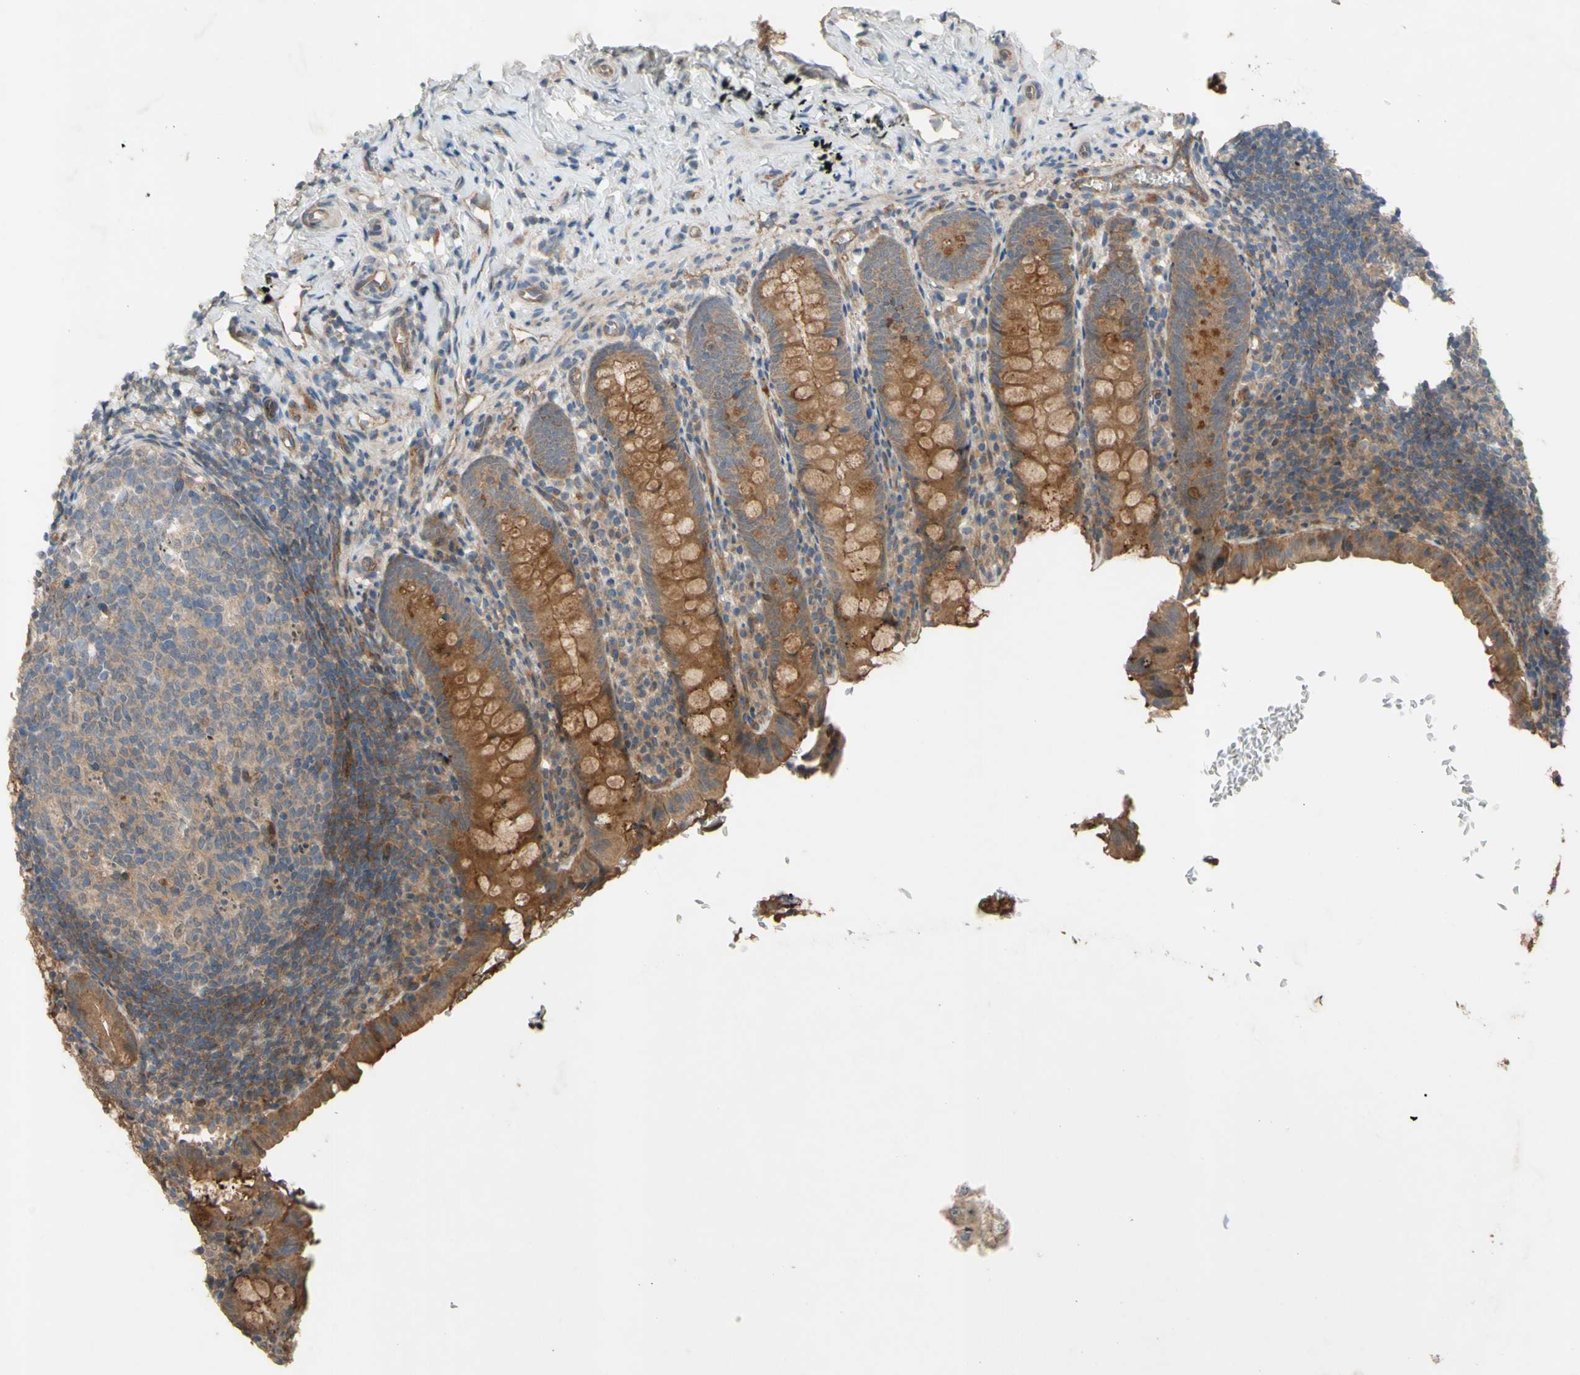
{"staining": {"intensity": "strong", "quantity": ">75%", "location": "cytoplasmic/membranous"}, "tissue": "appendix", "cell_type": "Glandular cells", "image_type": "normal", "snomed": [{"axis": "morphology", "description": "Normal tissue, NOS"}, {"axis": "topography", "description": "Appendix"}], "caption": "This is a micrograph of immunohistochemistry (IHC) staining of normal appendix, which shows strong staining in the cytoplasmic/membranous of glandular cells.", "gene": "SHROOM4", "patient": {"sex": "female", "age": 10}}